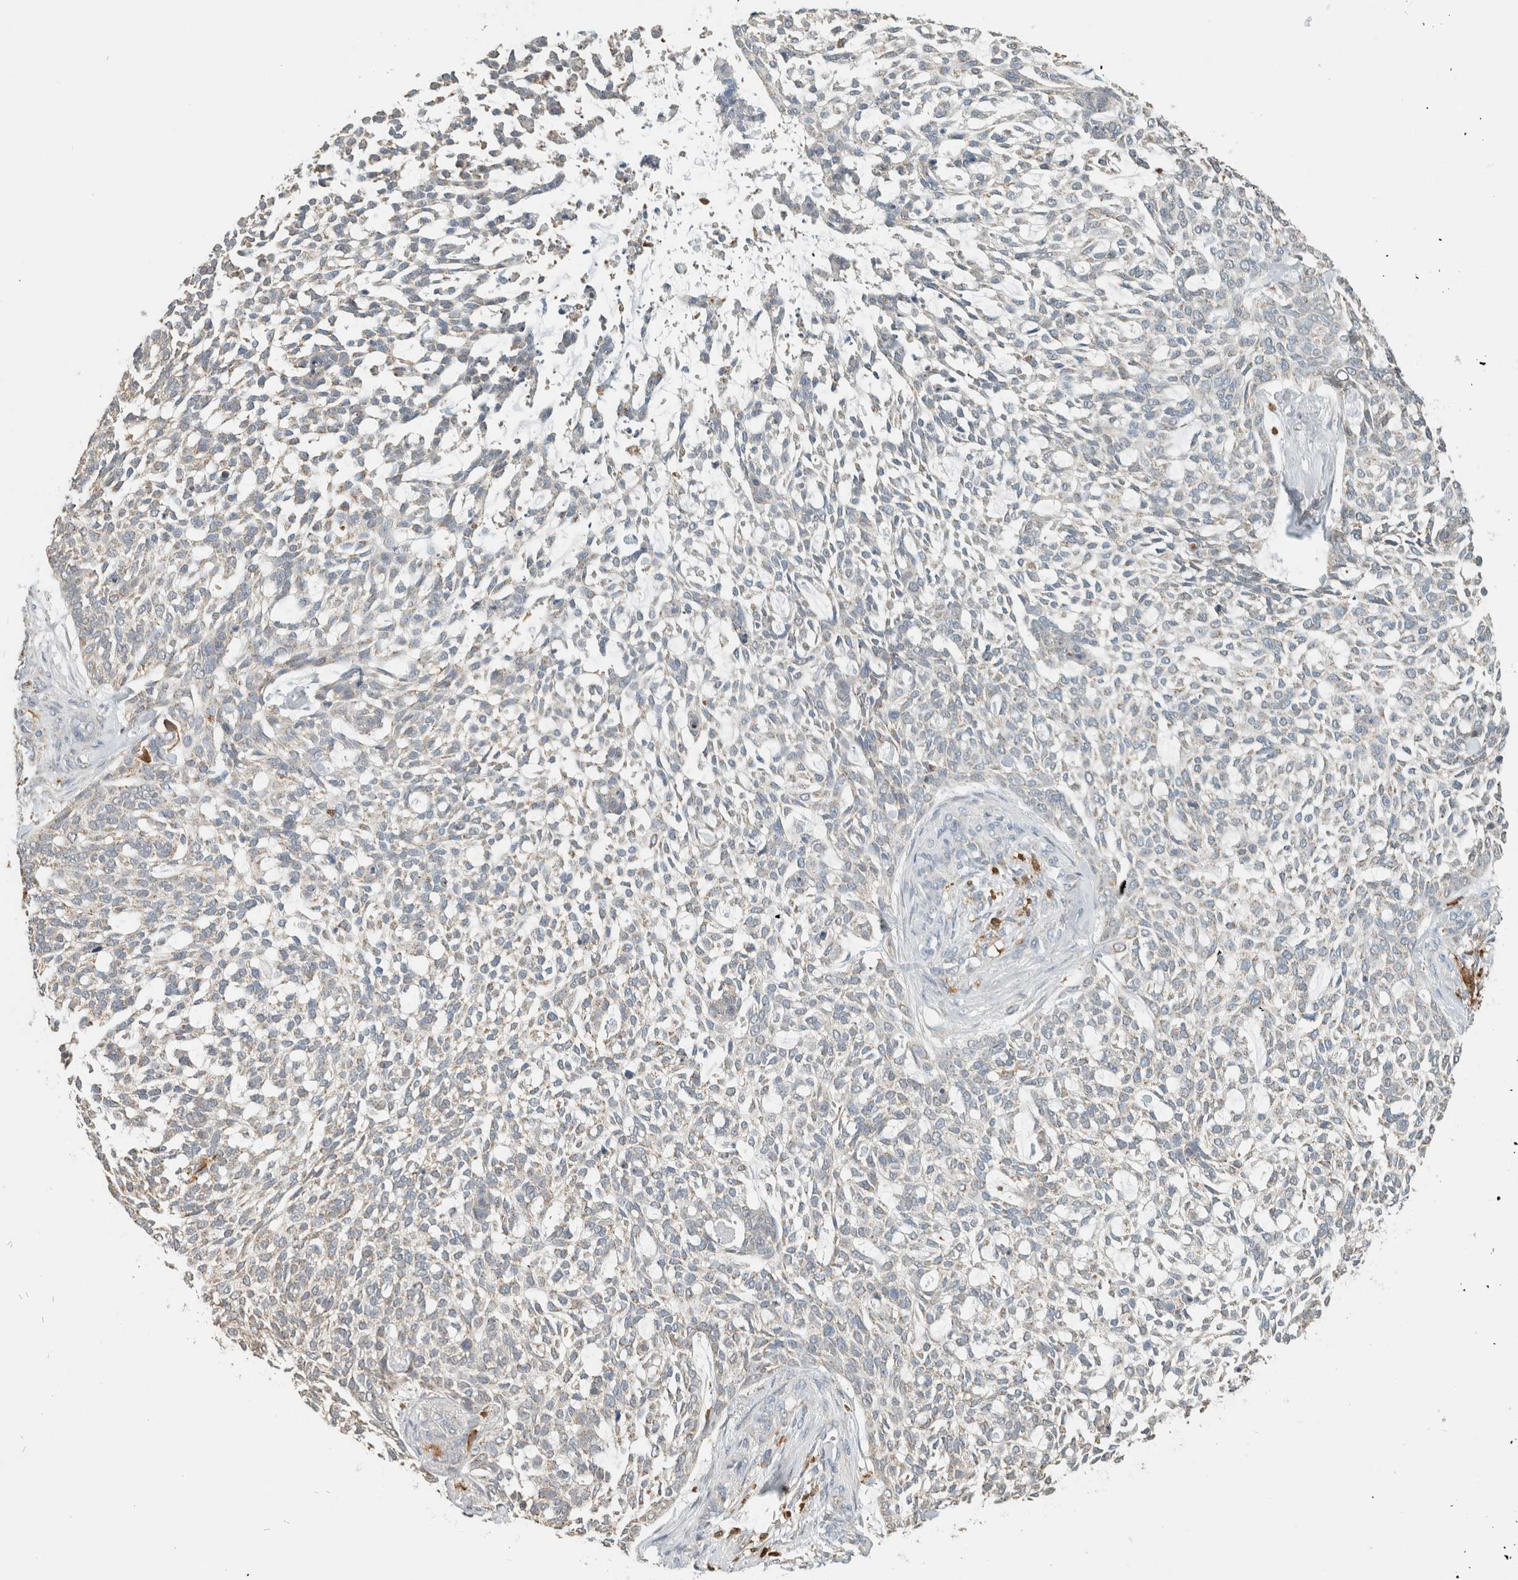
{"staining": {"intensity": "weak", "quantity": "<25%", "location": "cytoplasmic/membranous"}, "tissue": "skin cancer", "cell_type": "Tumor cells", "image_type": "cancer", "snomed": [{"axis": "morphology", "description": "Basal cell carcinoma"}, {"axis": "topography", "description": "Skin"}], "caption": "Immunohistochemistry (IHC) image of skin cancer (basal cell carcinoma) stained for a protein (brown), which exhibits no positivity in tumor cells. (DAB immunohistochemistry (IHC) visualized using brightfield microscopy, high magnification).", "gene": "CAPG", "patient": {"sex": "female", "age": 64}}